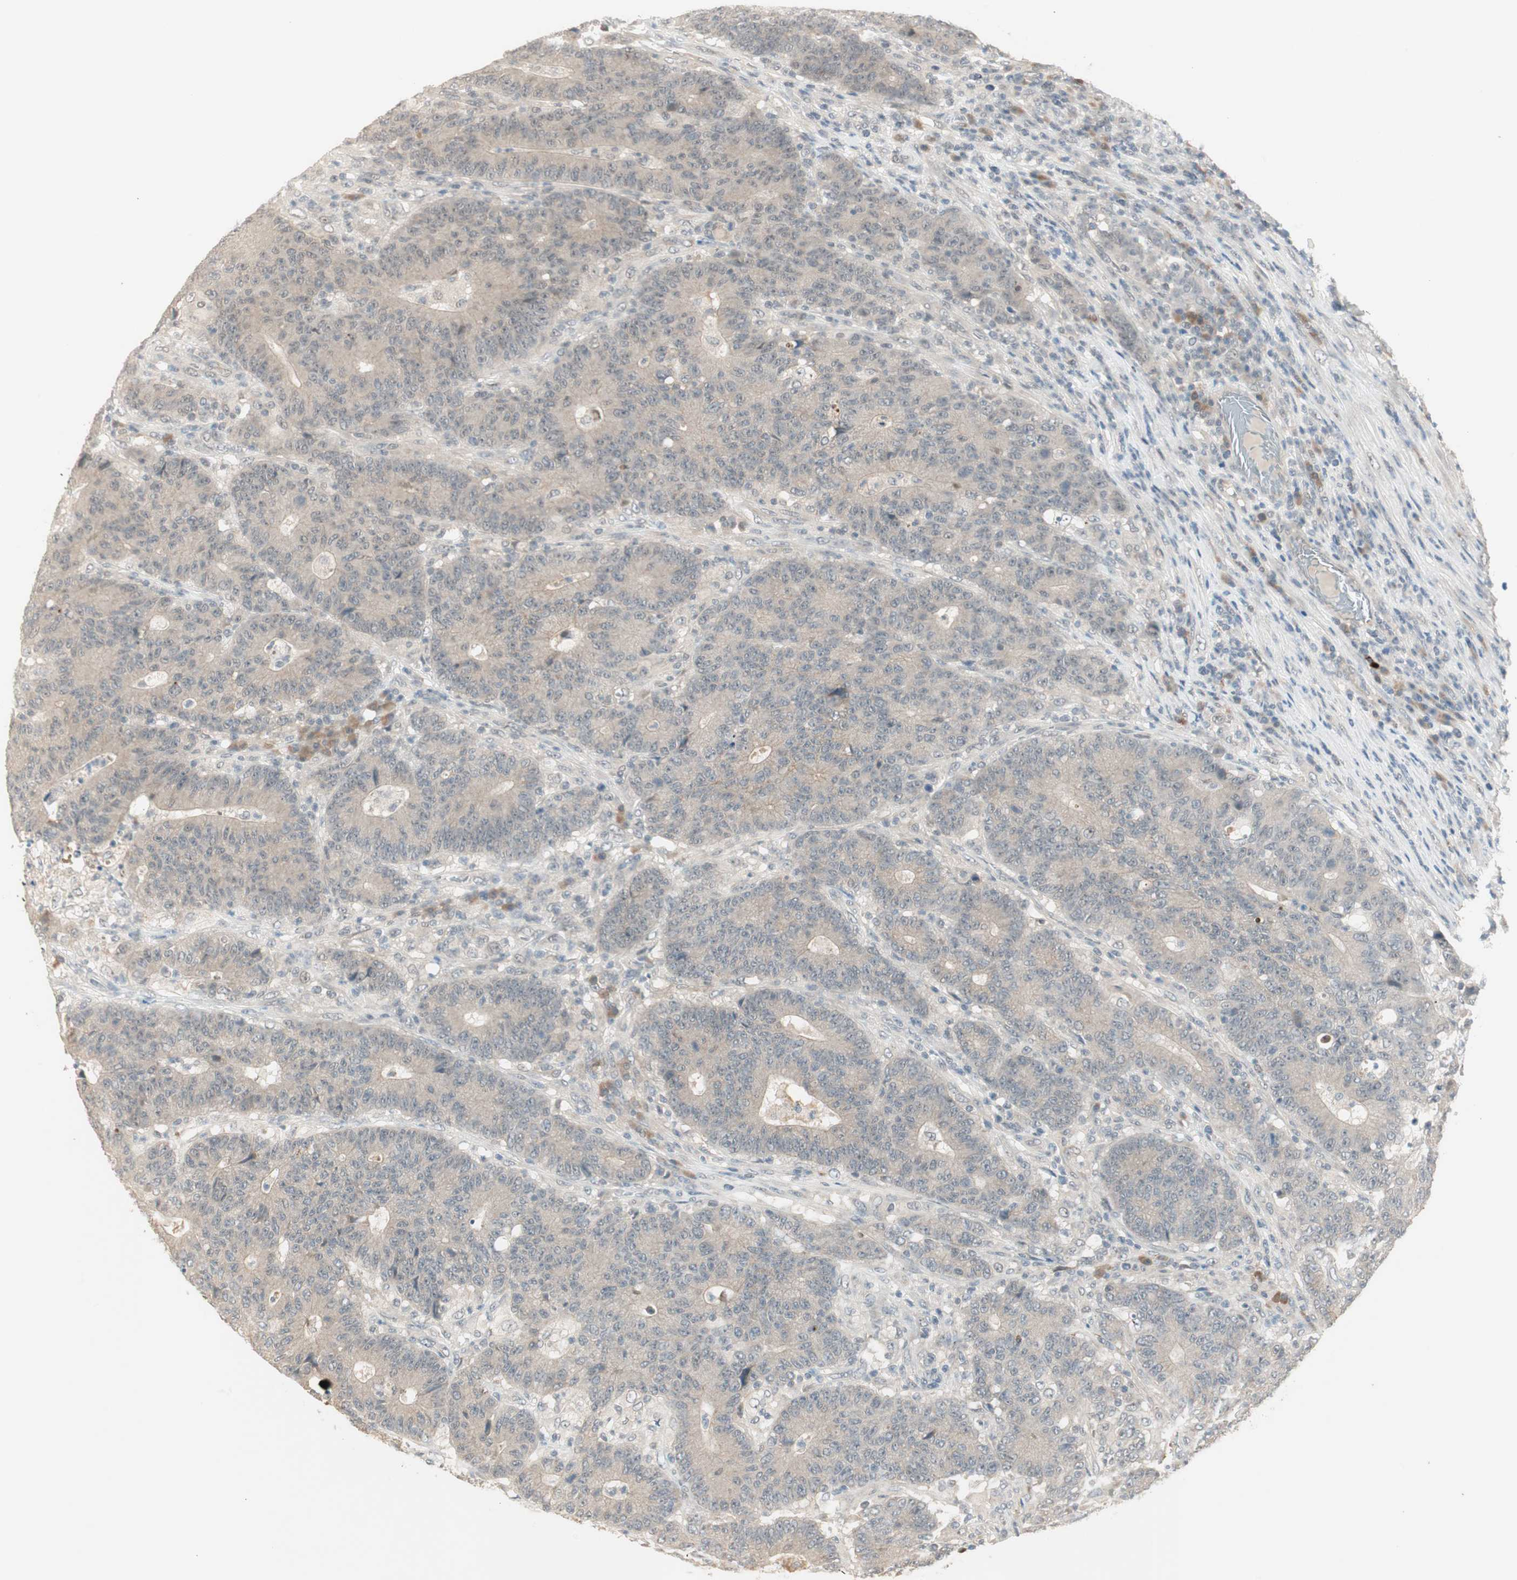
{"staining": {"intensity": "weak", "quantity": "25%-75%", "location": "cytoplasmic/membranous"}, "tissue": "colorectal cancer", "cell_type": "Tumor cells", "image_type": "cancer", "snomed": [{"axis": "morphology", "description": "Normal tissue, NOS"}, {"axis": "morphology", "description": "Adenocarcinoma, NOS"}, {"axis": "topography", "description": "Colon"}], "caption": "Colorectal adenocarcinoma stained for a protein (brown) shows weak cytoplasmic/membranous positive positivity in approximately 25%-75% of tumor cells.", "gene": "RNGTT", "patient": {"sex": "female", "age": 75}}